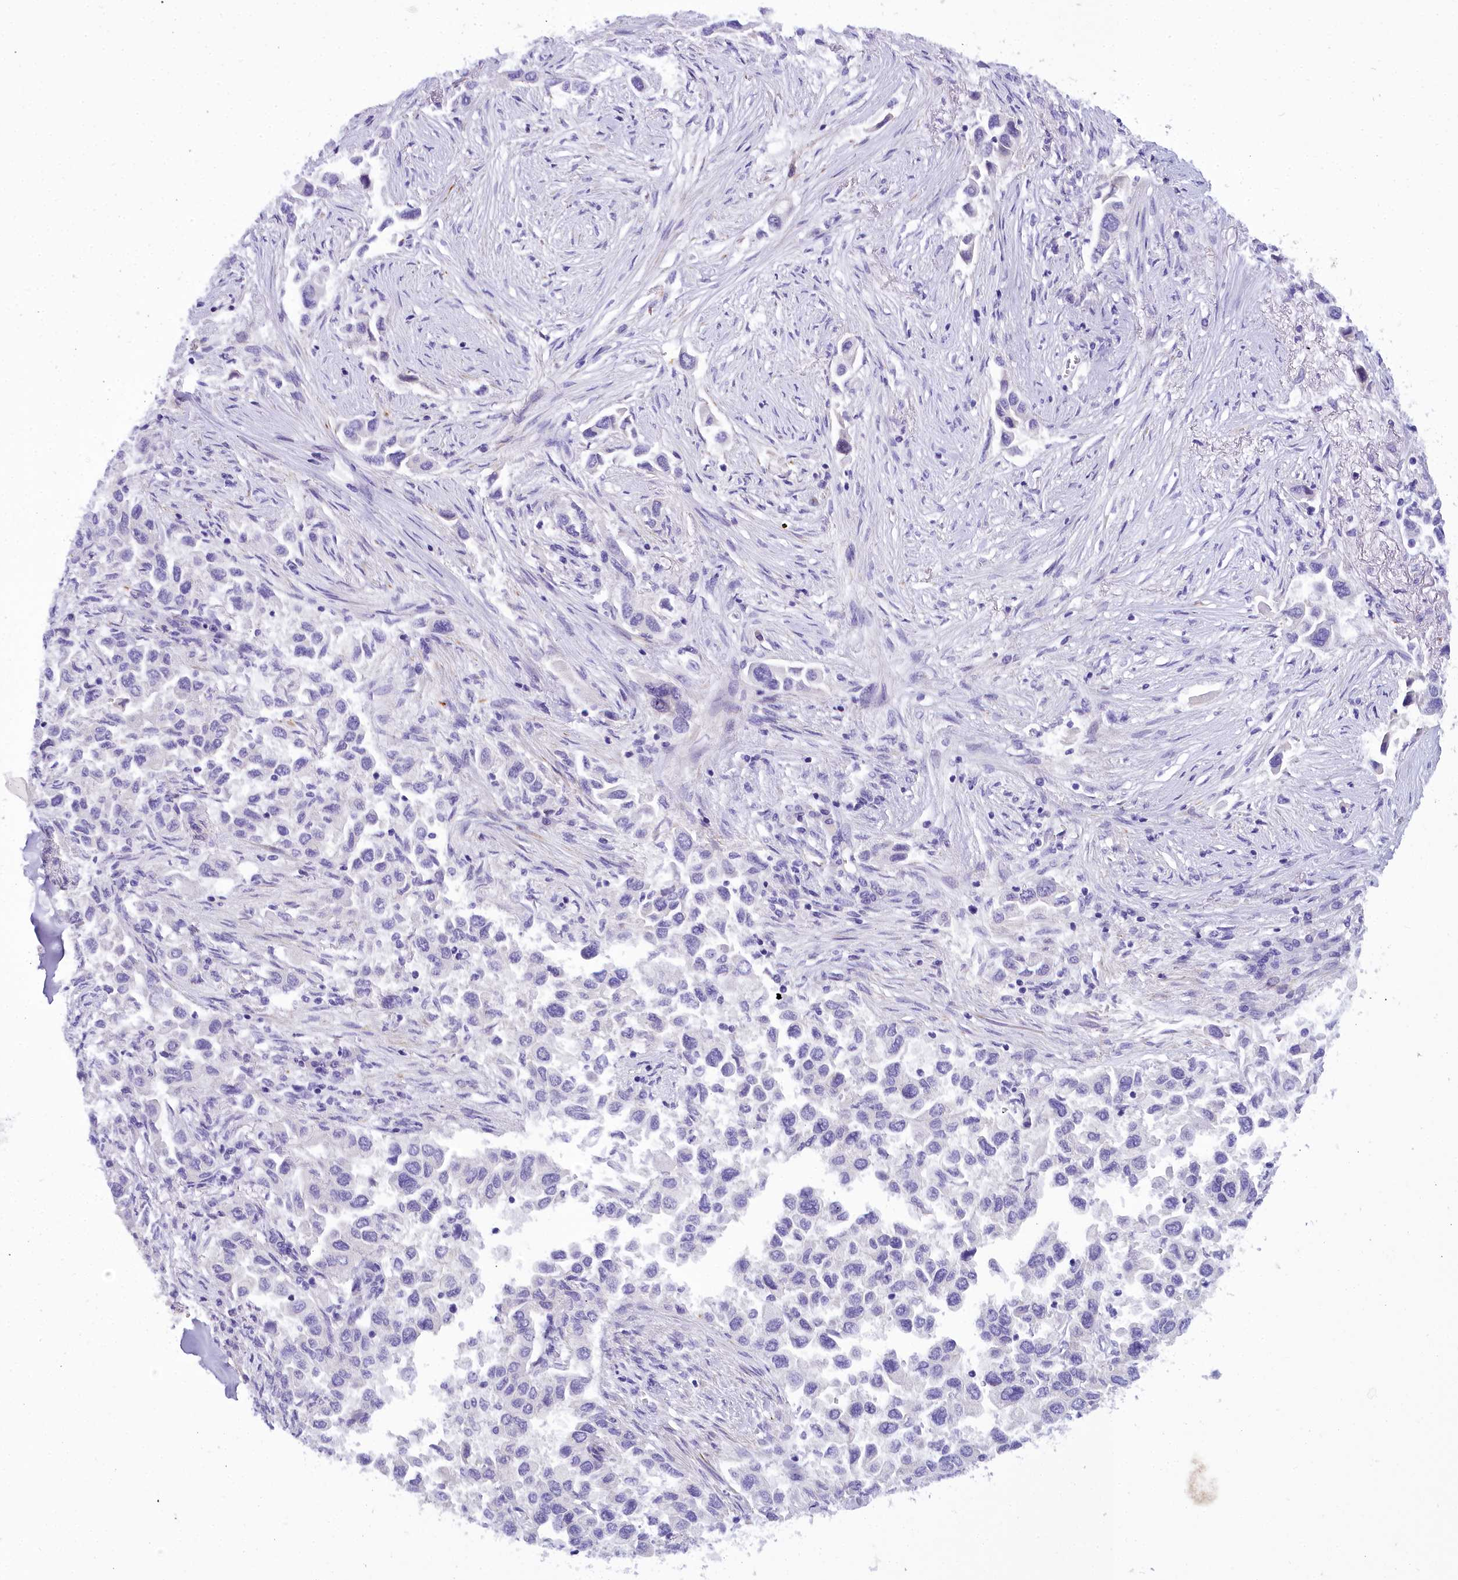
{"staining": {"intensity": "negative", "quantity": "none", "location": "none"}, "tissue": "lung cancer", "cell_type": "Tumor cells", "image_type": "cancer", "snomed": [{"axis": "morphology", "description": "Adenocarcinoma, NOS"}, {"axis": "topography", "description": "Lung"}], "caption": "This histopathology image is of lung cancer stained with immunohistochemistry (IHC) to label a protein in brown with the nuclei are counter-stained blue. There is no expression in tumor cells.", "gene": "TIMM22", "patient": {"sex": "female", "age": 76}}